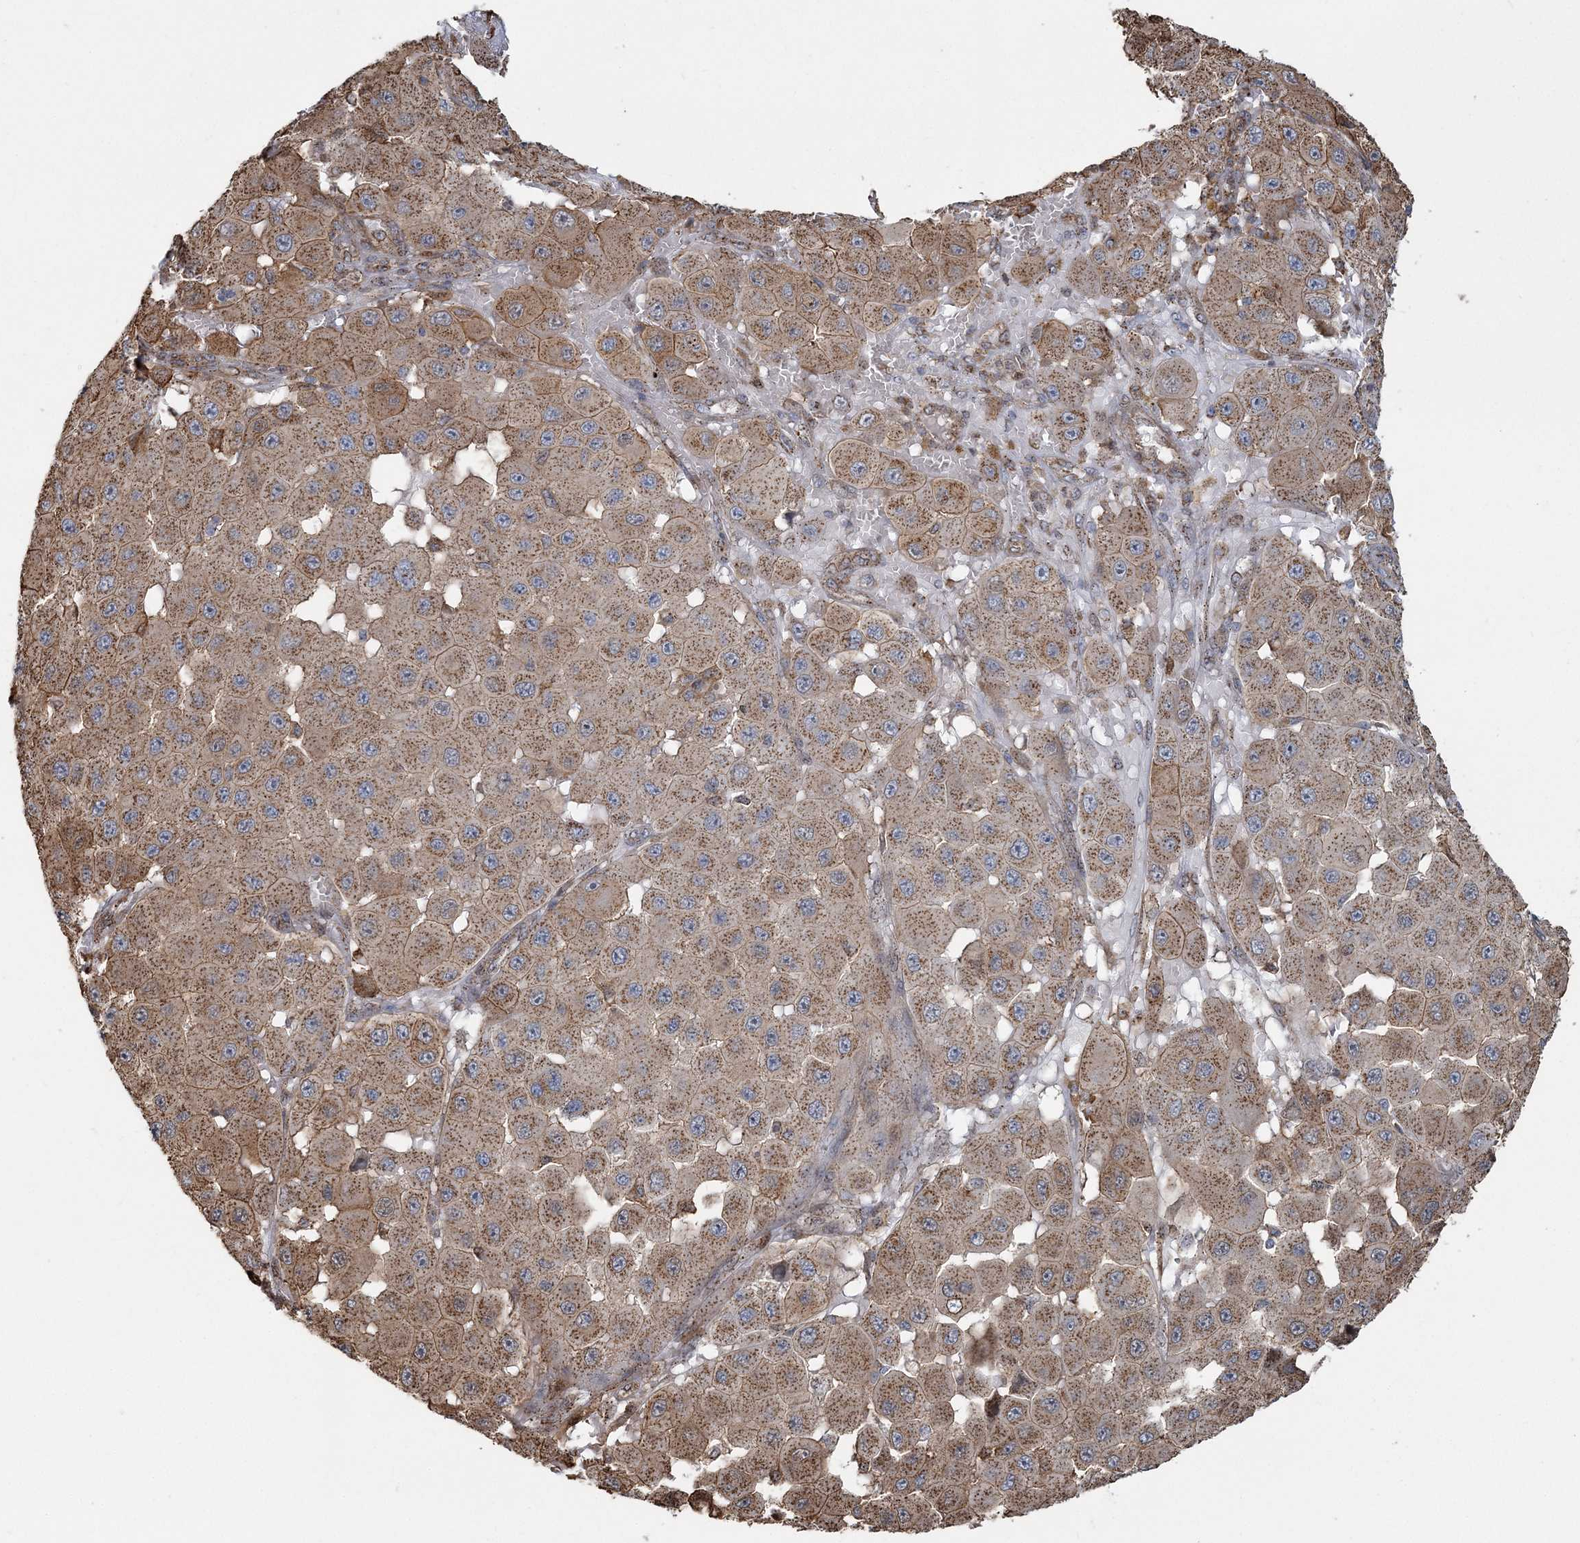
{"staining": {"intensity": "moderate", "quantity": ">75%", "location": "cytoplasmic/membranous"}, "tissue": "melanoma", "cell_type": "Tumor cells", "image_type": "cancer", "snomed": [{"axis": "morphology", "description": "Malignant melanoma, NOS"}, {"axis": "topography", "description": "Skin"}], "caption": "Immunohistochemical staining of human malignant melanoma exhibits medium levels of moderate cytoplasmic/membranous protein staining in approximately >75% of tumor cells. (Brightfield microscopy of DAB IHC at high magnification).", "gene": "TRAF3IP2", "patient": {"sex": "female", "age": 81}}